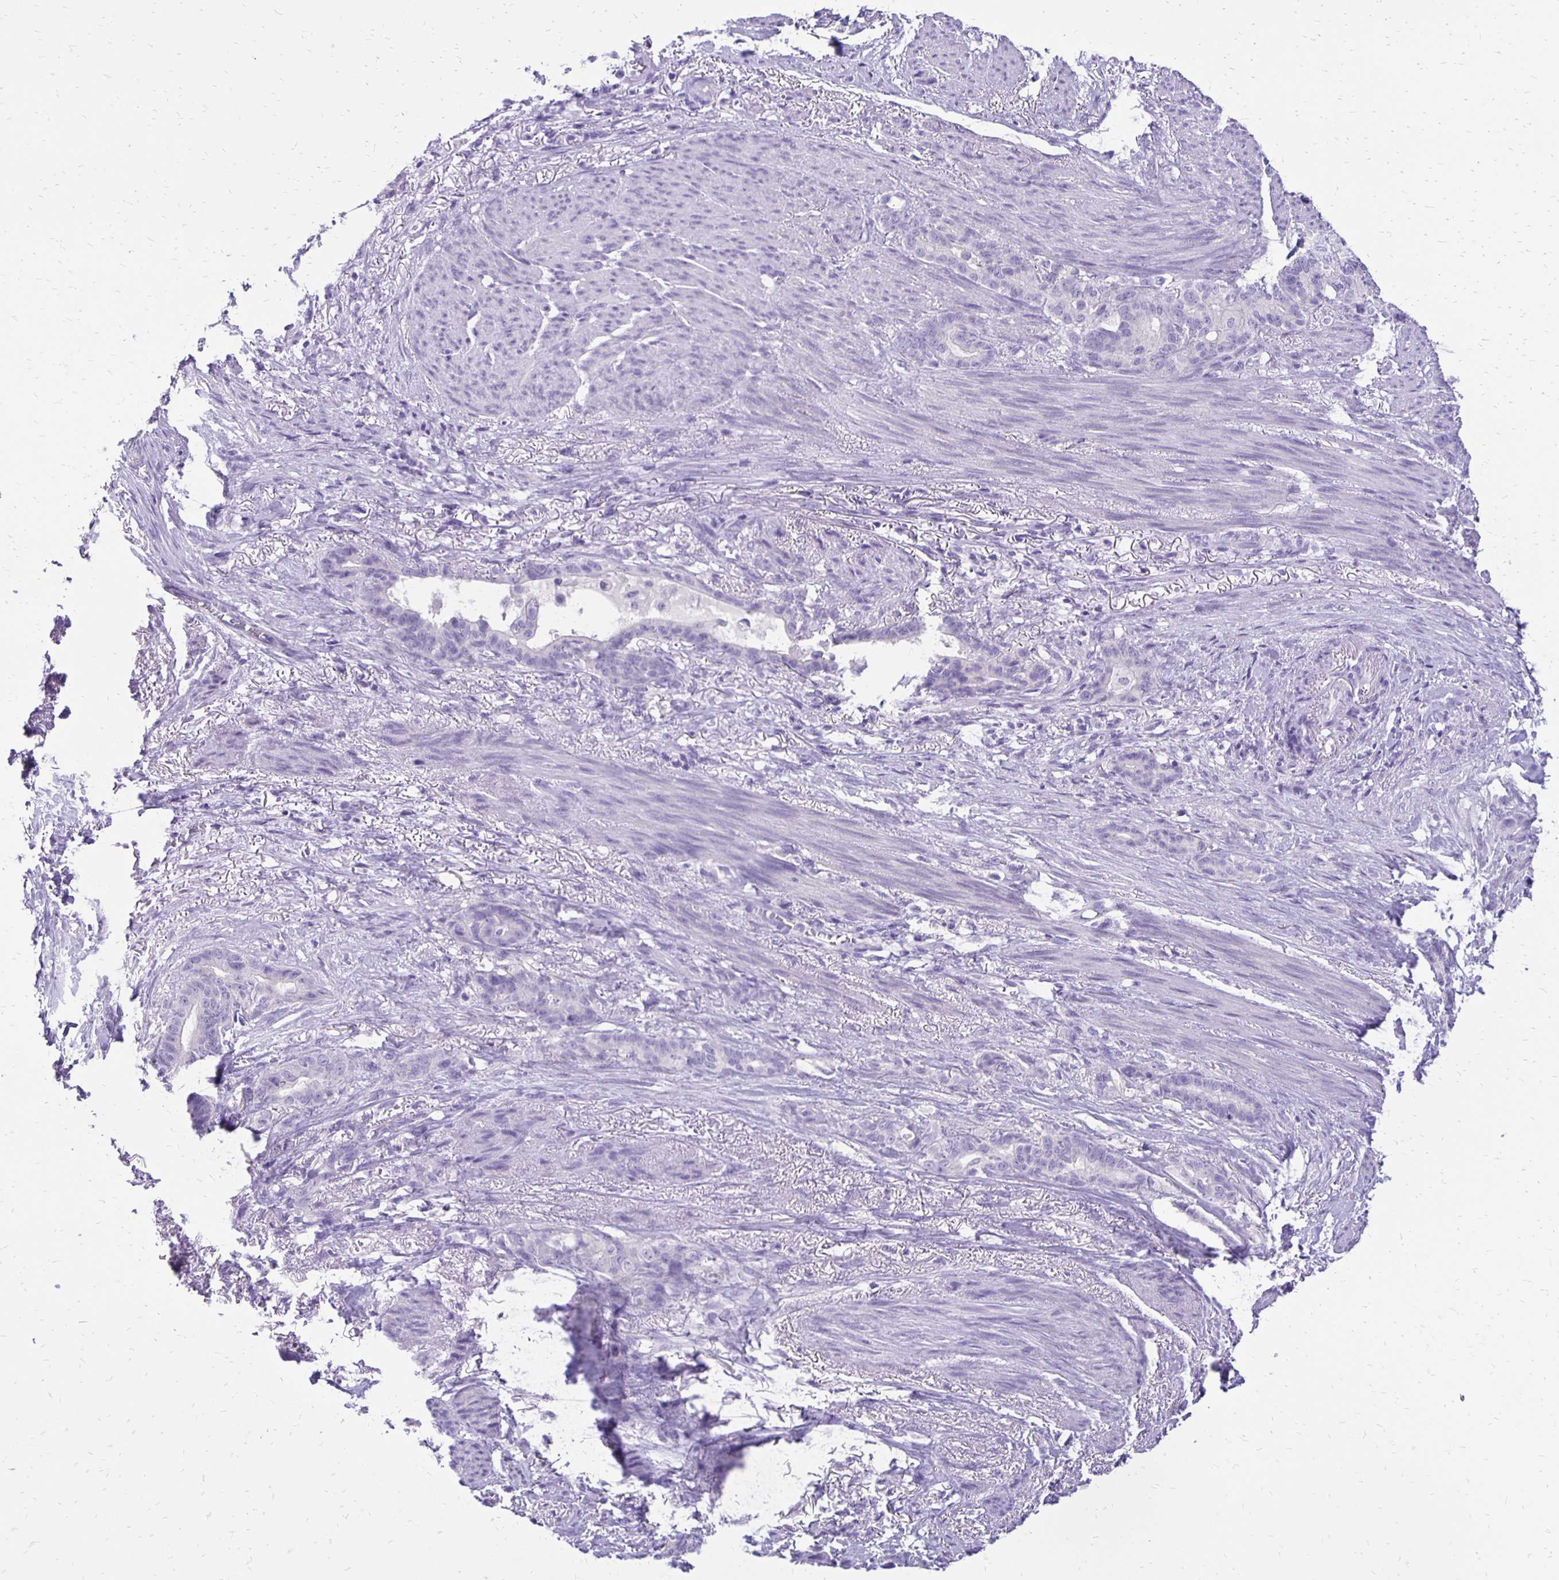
{"staining": {"intensity": "negative", "quantity": "none", "location": "none"}, "tissue": "stomach cancer", "cell_type": "Tumor cells", "image_type": "cancer", "snomed": [{"axis": "morphology", "description": "Normal tissue, NOS"}, {"axis": "morphology", "description": "Adenocarcinoma, NOS"}, {"axis": "topography", "description": "Esophagus"}, {"axis": "topography", "description": "Stomach, upper"}], "caption": "An immunohistochemistry micrograph of stomach cancer (adenocarcinoma) is shown. There is no staining in tumor cells of stomach cancer (adenocarcinoma).", "gene": "ANKRD45", "patient": {"sex": "male", "age": 62}}